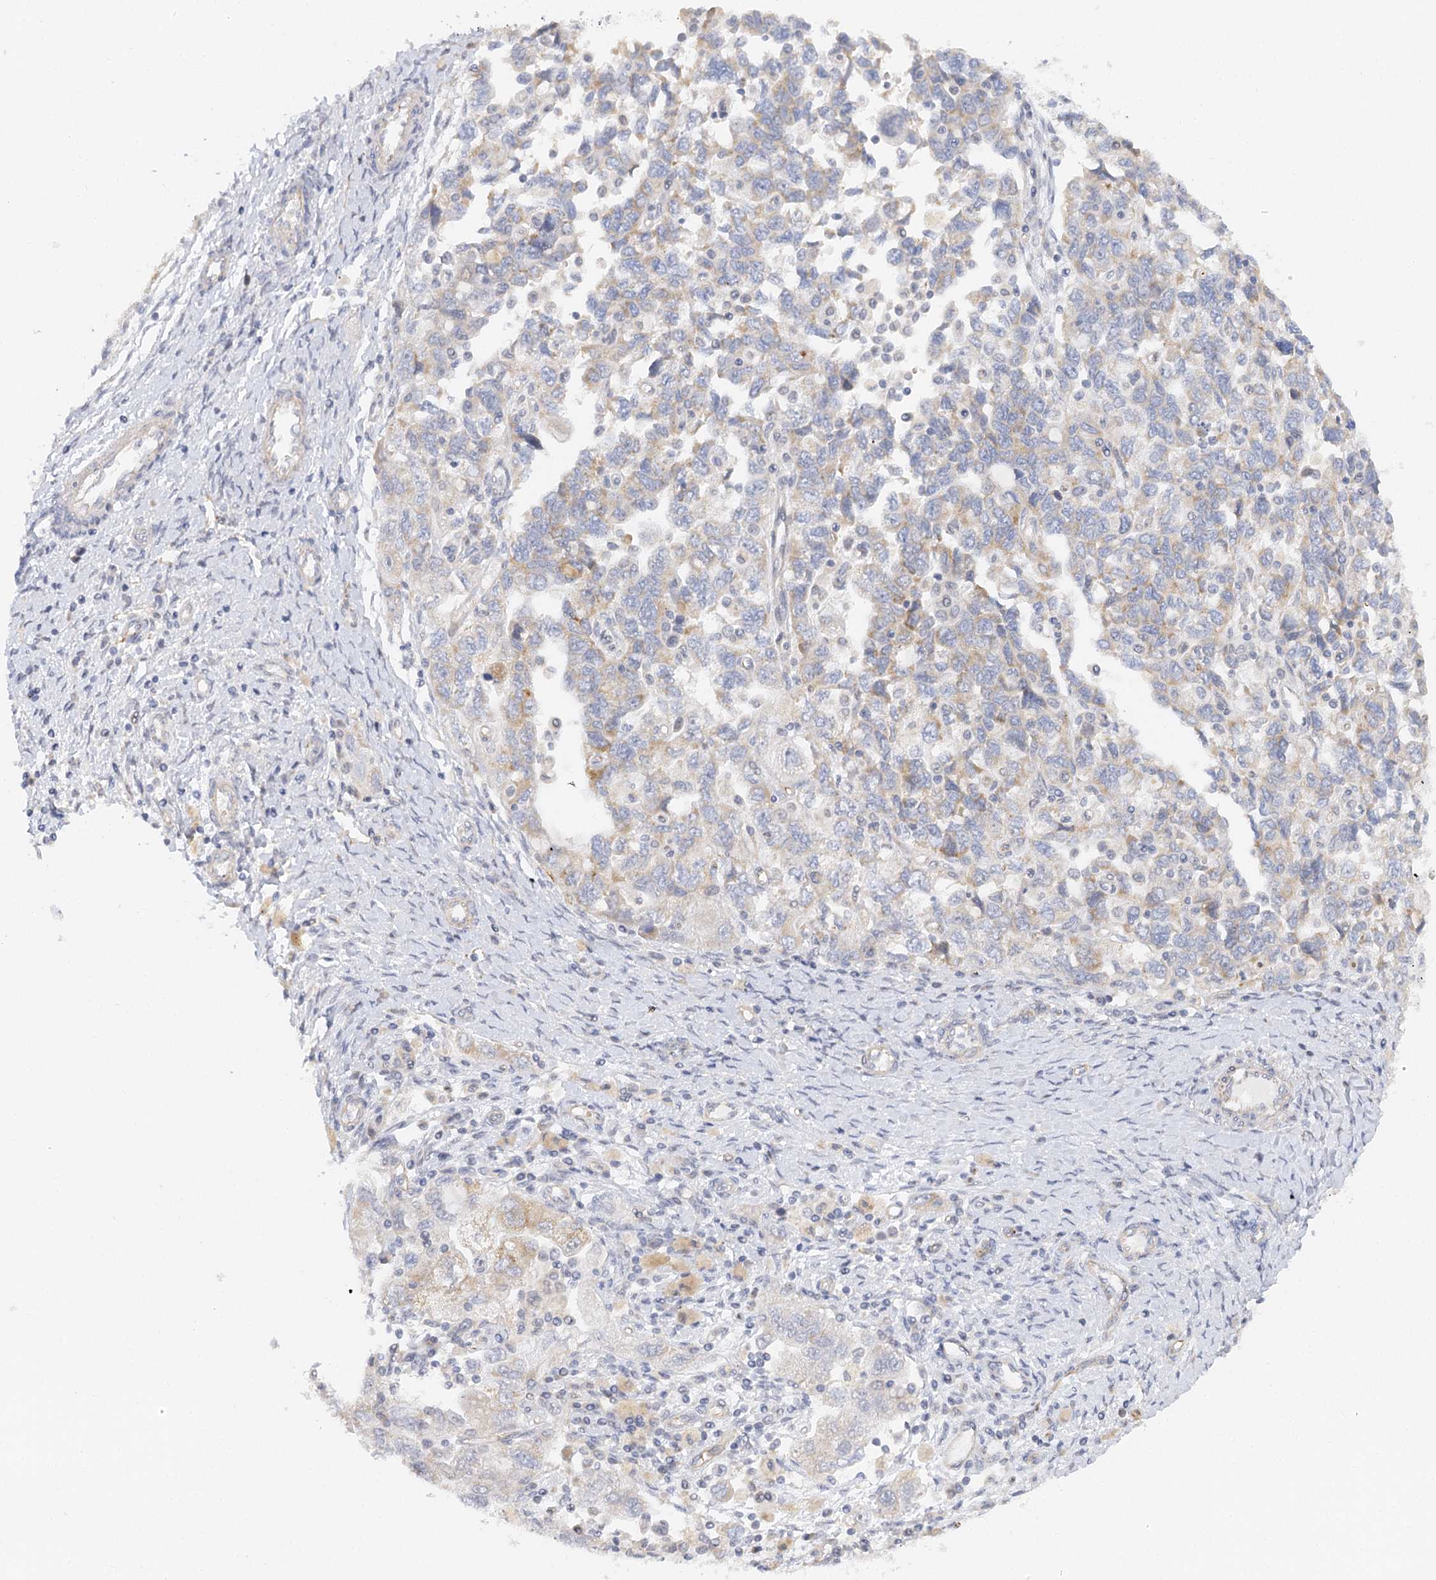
{"staining": {"intensity": "weak", "quantity": "25%-75%", "location": "cytoplasmic/membranous"}, "tissue": "ovarian cancer", "cell_type": "Tumor cells", "image_type": "cancer", "snomed": [{"axis": "morphology", "description": "Carcinoma, NOS"}, {"axis": "morphology", "description": "Cystadenocarcinoma, serous, NOS"}, {"axis": "topography", "description": "Ovary"}], "caption": "Immunohistochemical staining of human ovarian cancer (carcinoma) reveals low levels of weak cytoplasmic/membranous protein expression in approximately 25%-75% of tumor cells.", "gene": "NELL2", "patient": {"sex": "female", "age": 69}}